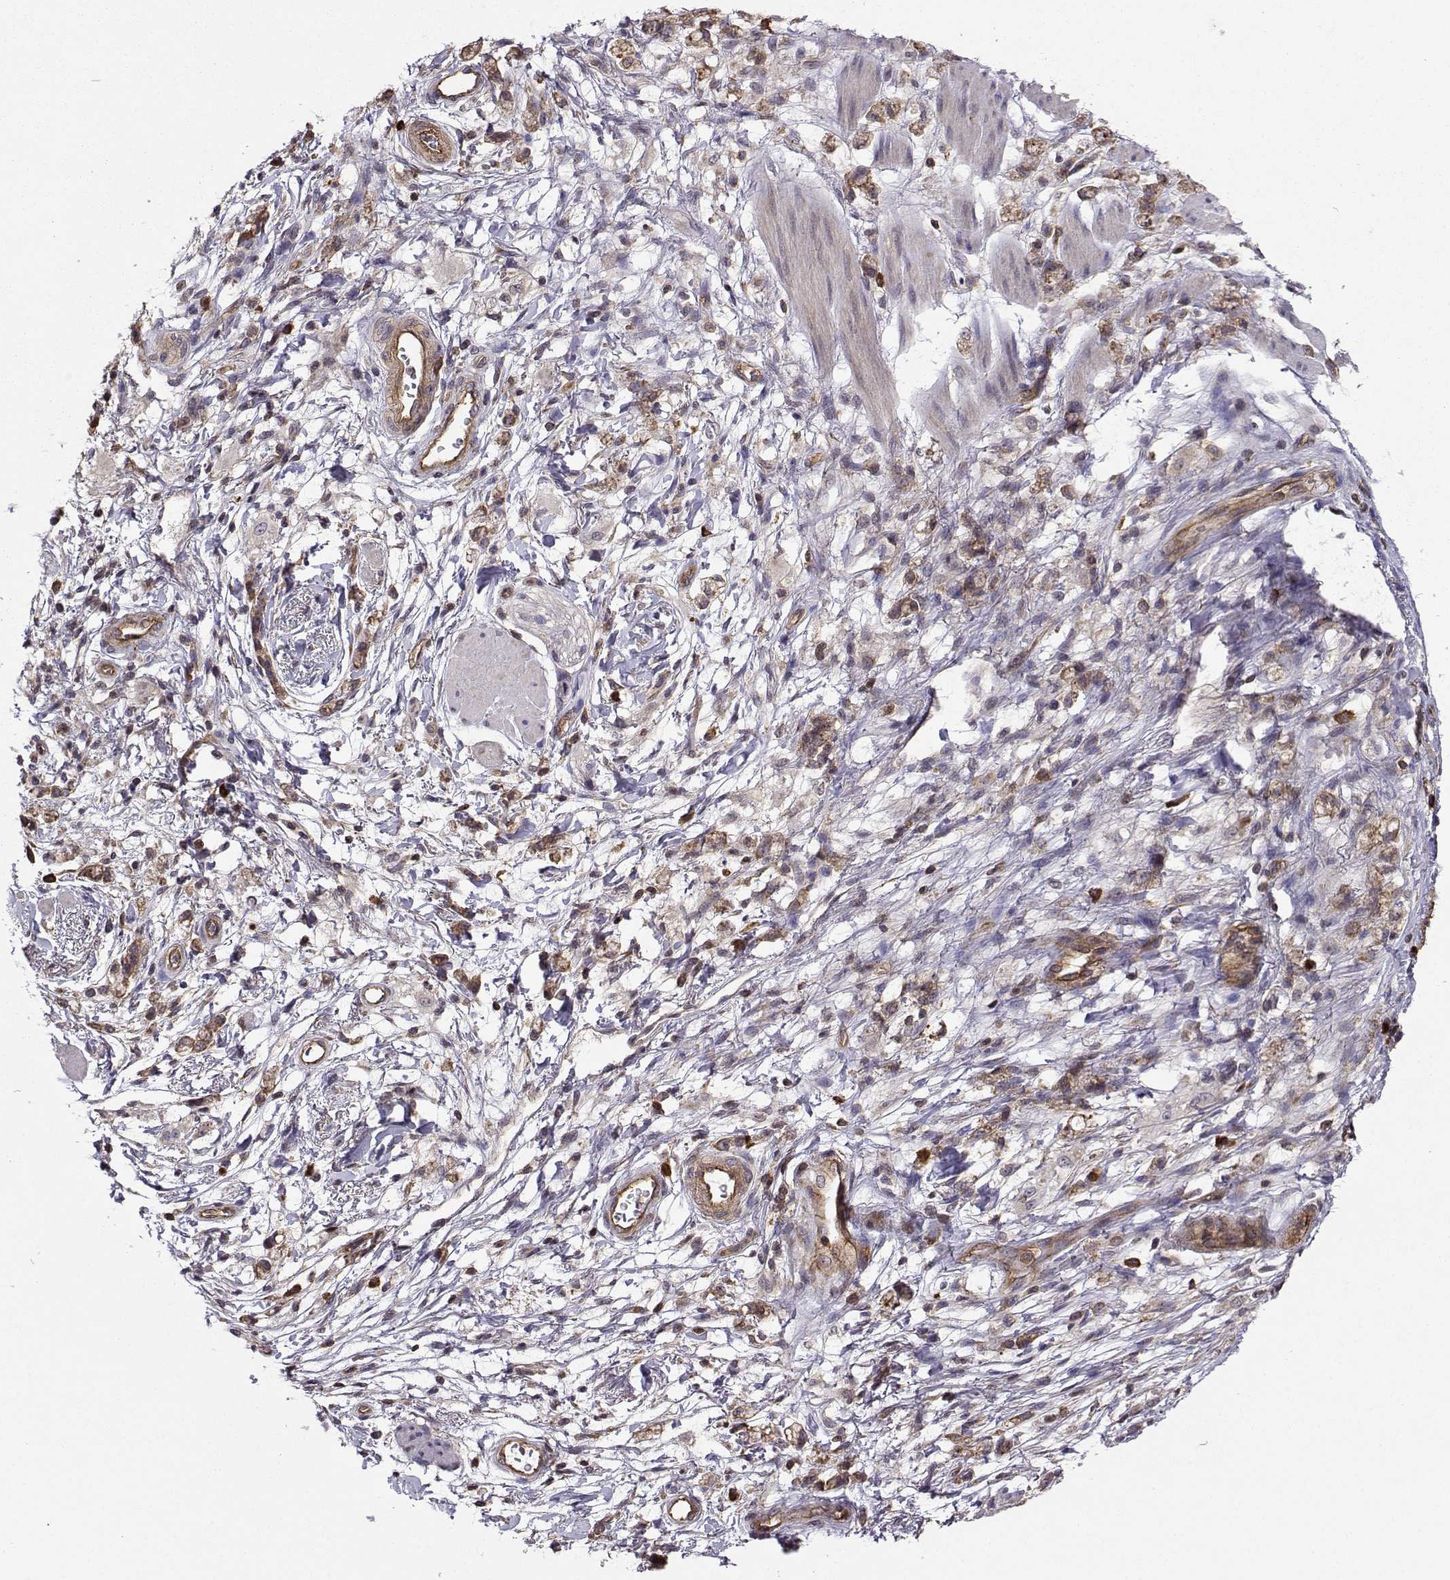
{"staining": {"intensity": "moderate", "quantity": "<25%", "location": "cytoplasmic/membranous"}, "tissue": "stomach cancer", "cell_type": "Tumor cells", "image_type": "cancer", "snomed": [{"axis": "morphology", "description": "Adenocarcinoma, NOS"}, {"axis": "topography", "description": "Stomach"}], "caption": "High-power microscopy captured an immunohistochemistry micrograph of adenocarcinoma (stomach), revealing moderate cytoplasmic/membranous expression in about <25% of tumor cells.", "gene": "ITGB8", "patient": {"sex": "female", "age": 60}}